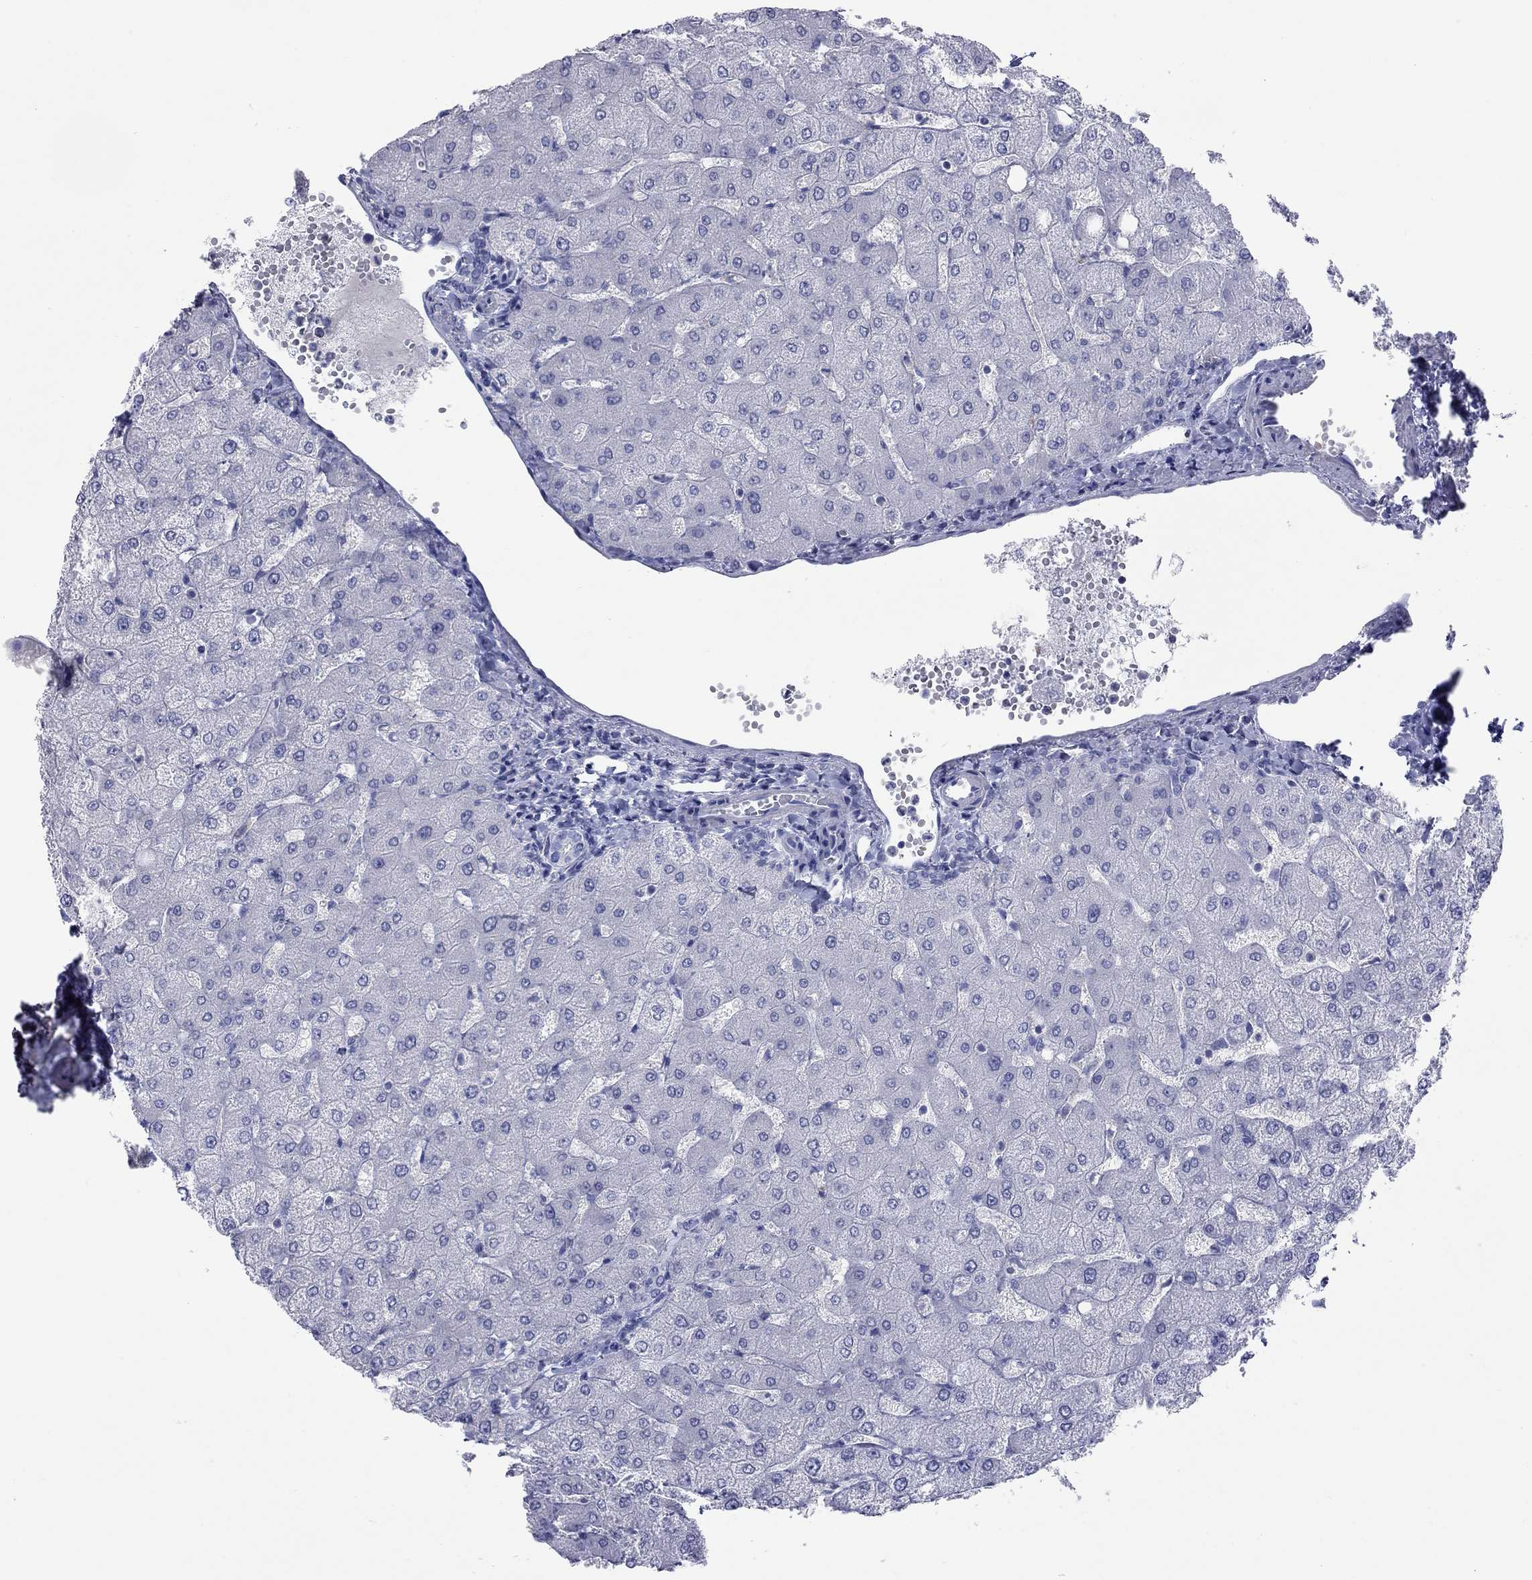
{"staining": {"intensity": "negative", "quantity": "none", "location": "none"}, "tissue": "liver", "cell_type": "Cholangiocytes", "image_type": "normal", "snomed": [{"axis": "morphology", "description": "Normal tissue, NOS"}, {"axis": "topography", "description": "Liver"}], "caption": "DAB immunohistochemical staining of benign human liver displays no significant positivity in cholangiocytes. (Brightfield microscopy of DAB immunohistochemistry (IHC) at high magnification).", "gene": "ACTL7B", "patient": {"sex": "female", "age": 54}}